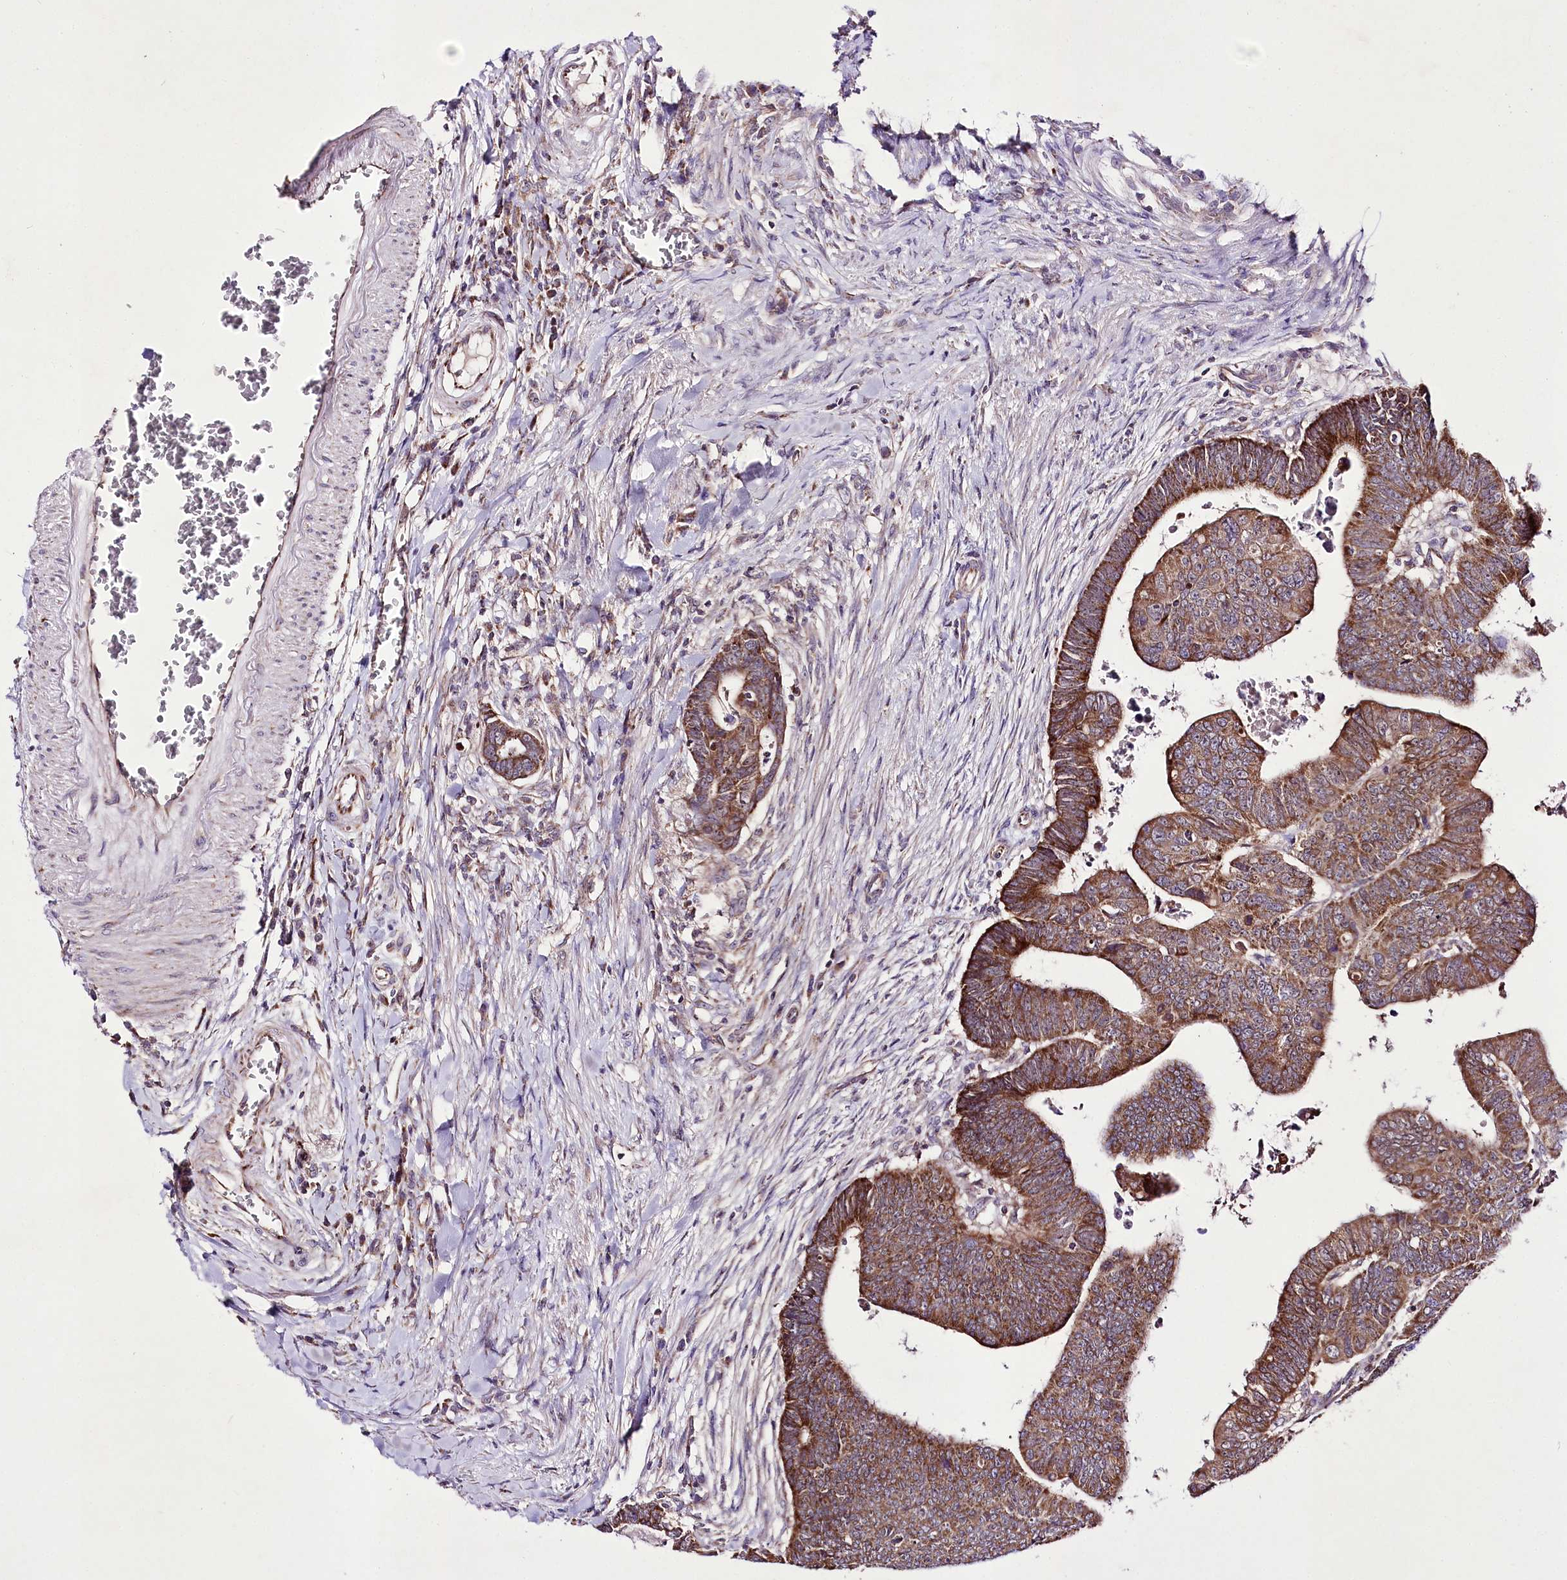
{"staining": {"intensity": "moderate", "quantity": ">75%", "location": "cytoplasmic/membranous"}, "tissue": "colorectal cancer", "cell_type": "Tumor cells", "image_type": "cancer", "snomed": [{"axis": "morphology", "description": "Normal tissue, NOS"}, {"axis": "morphology", "description": "Adenocarcinoma, NOS"}, {"axis": "topography", "description": "Rectum"}], "caption": "A photomicrograph of colorectal cancer stained for a protein exhibits moderate cytoplasmic/membranous brown staining in tumor cells.", "gene": "ATE1", "patient": {"sex": "female", "age": 65}}